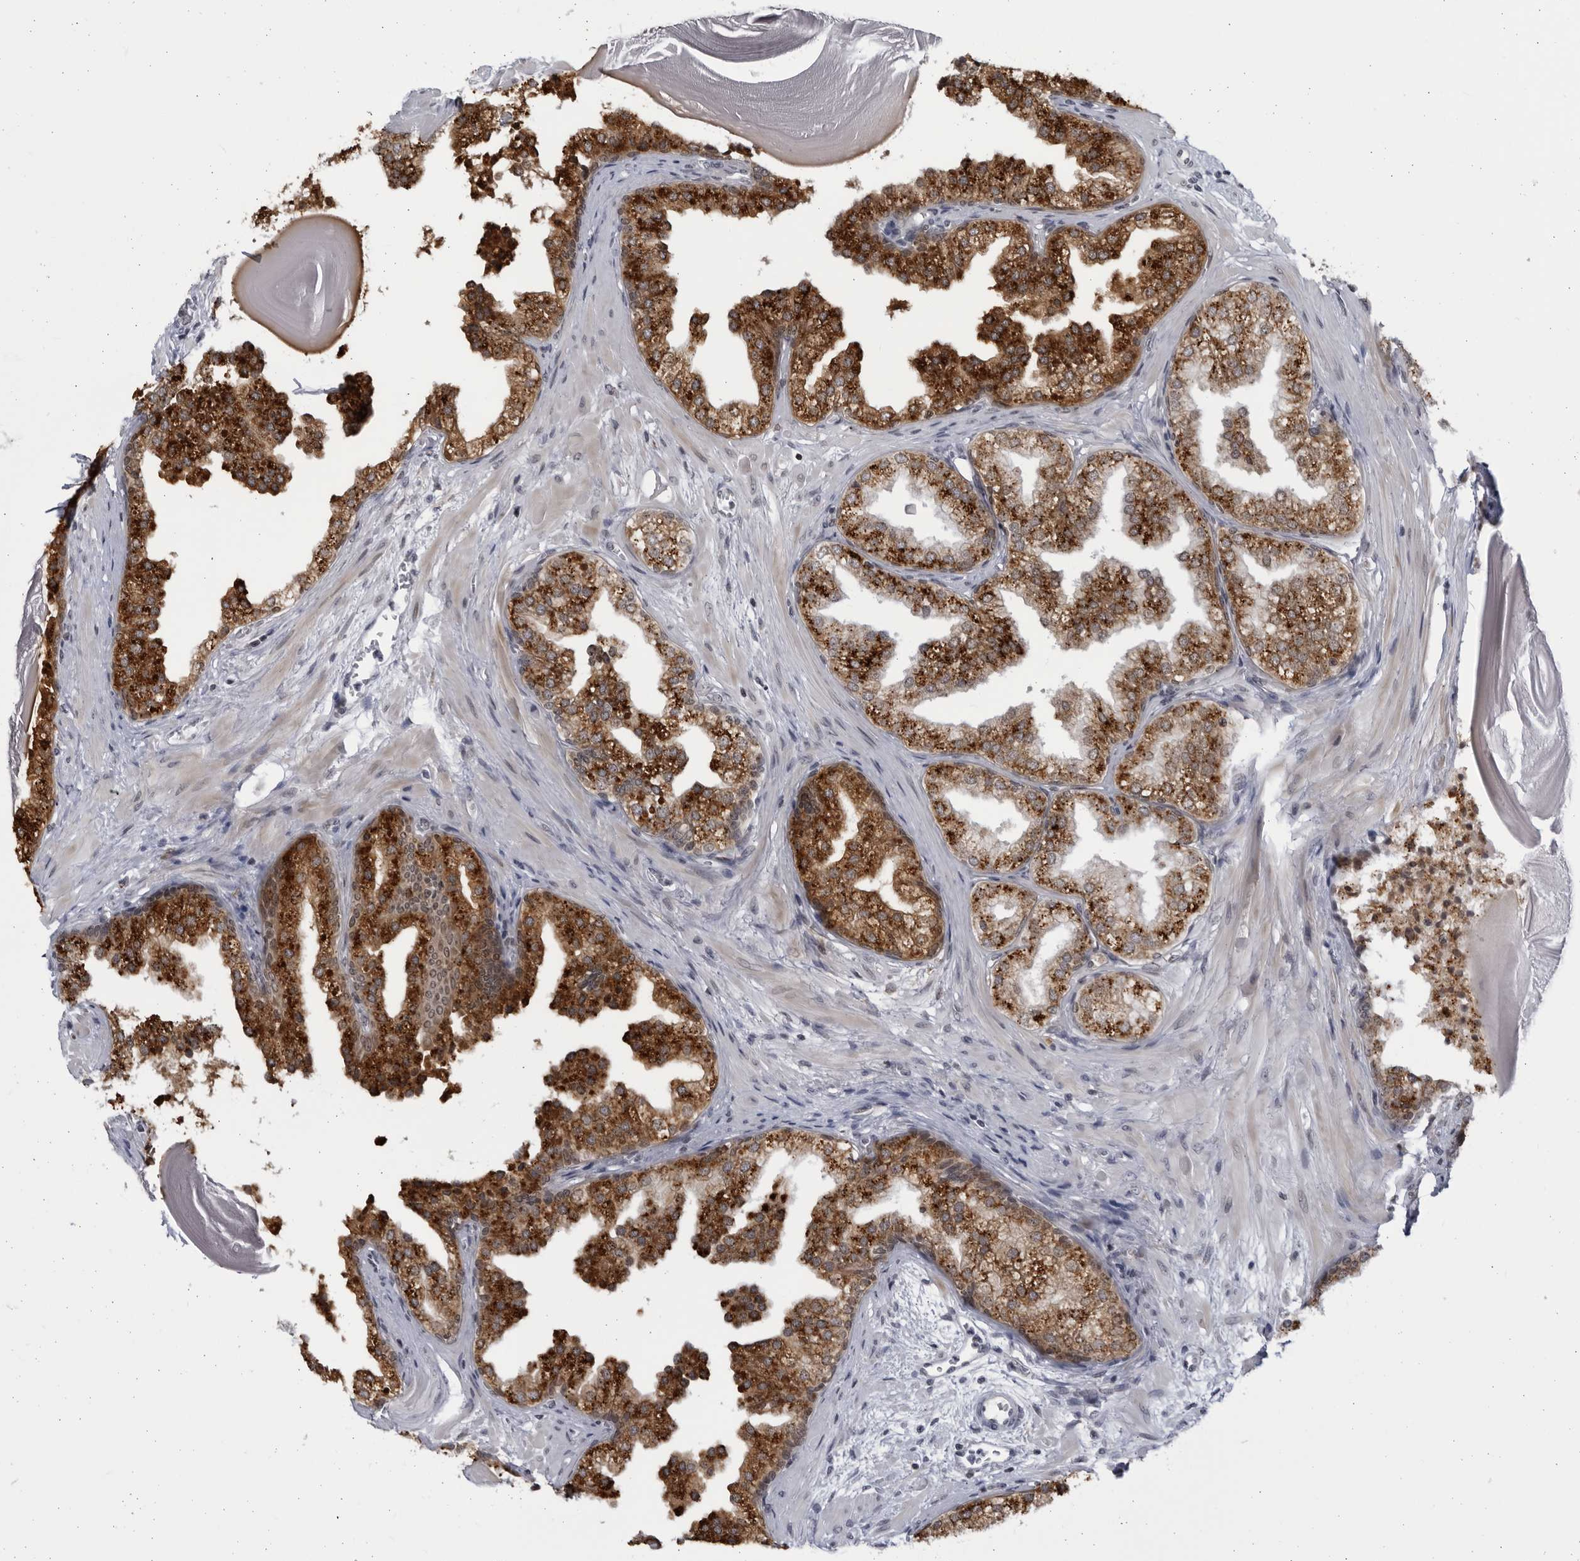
{"staining": {"intensity": "strong", "quantity": ">75%", "location": "cytoplasmic/membranous"}, "tissue": "prostate", "cell_type": "Glandular cells", "image_type": "normal", "snomed": [{"axis": "morphology", "description": "Normal tissue, NOS"}, {"axis": "topography", "description": "Prostate"}], "caption": "Protein staining shows strong cytoplasmic/membranous staining in about >75% of glandular cells in benign prostate.", "gene": "SLC25A22", "patient": {"sex": "male", "age": 48}}